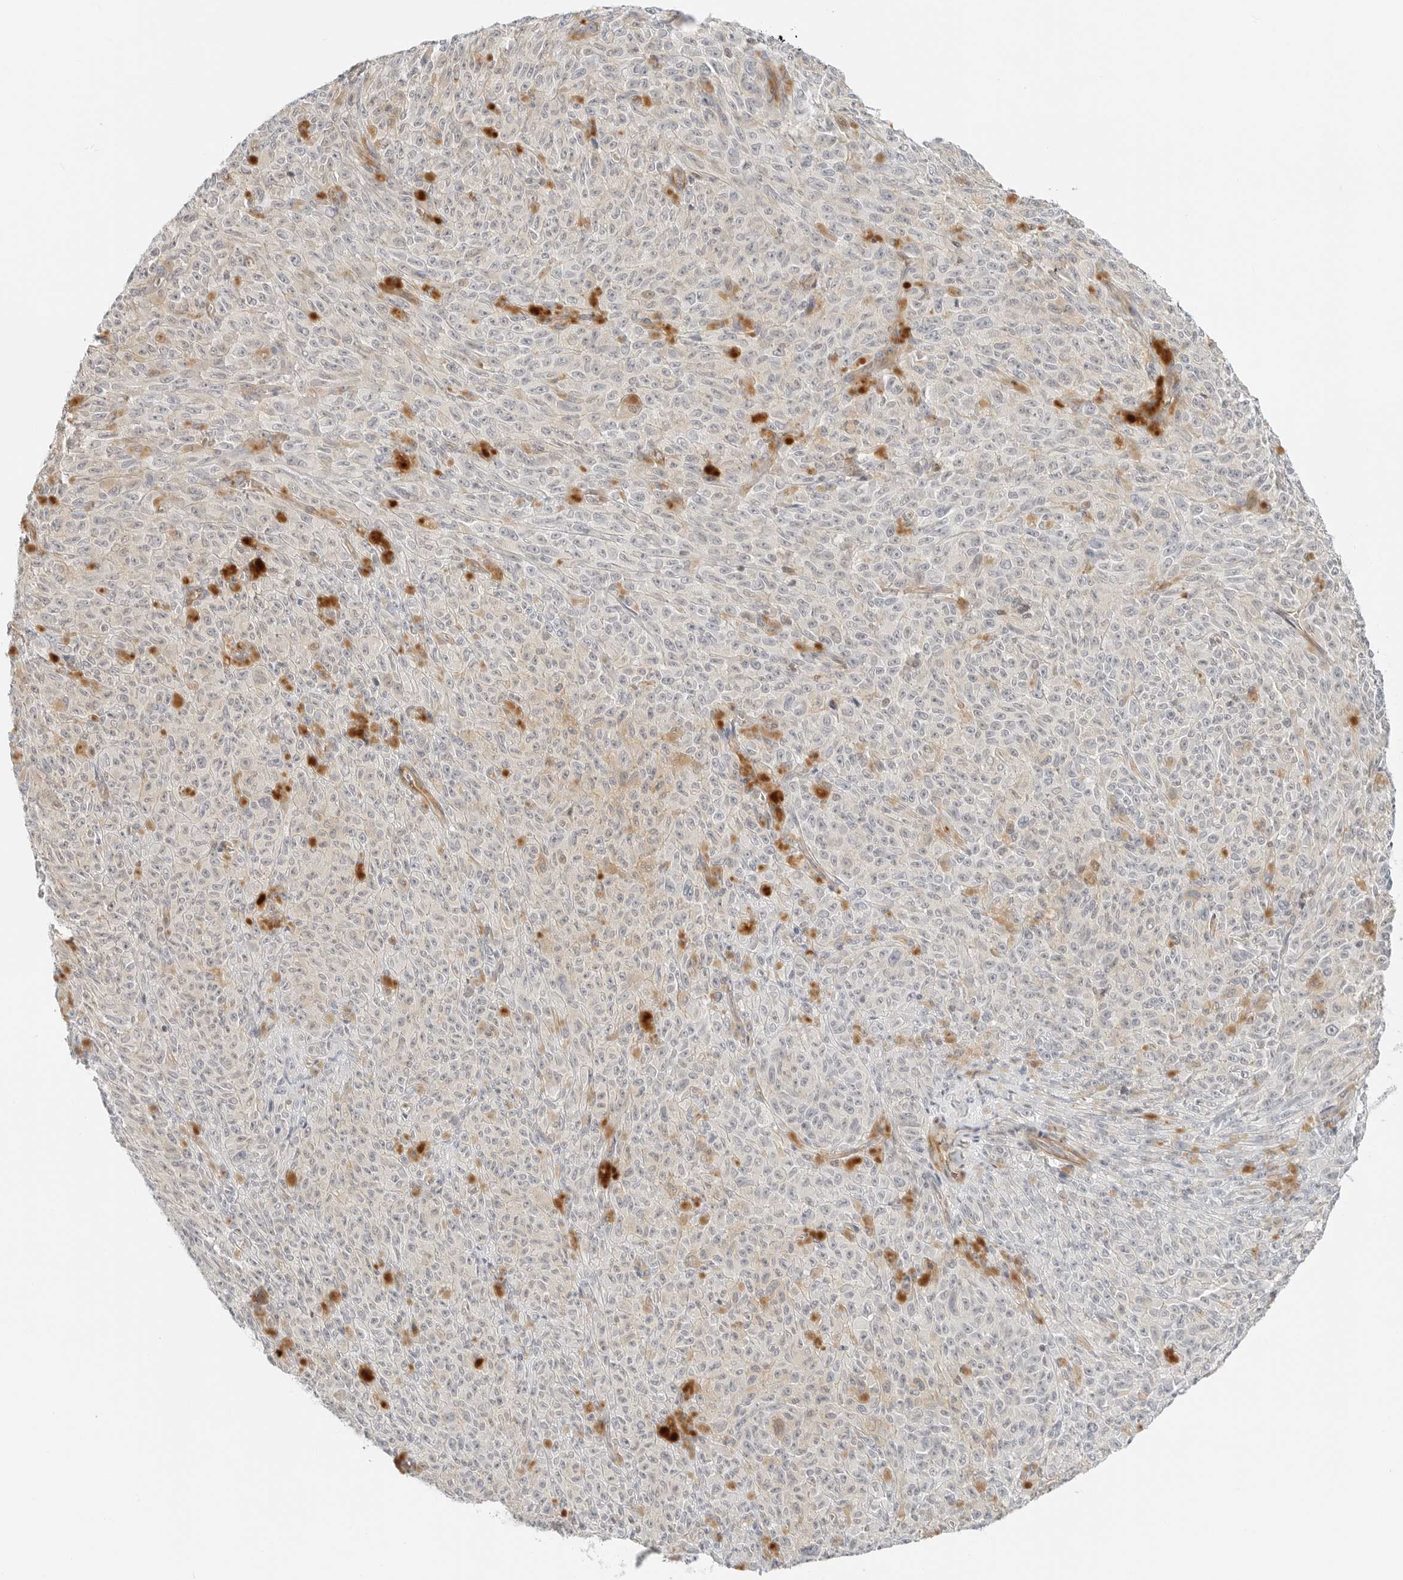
{"staining": {"intensity": "negative", "quantity": "none", "location": "none"}, "tissue": "melanoma", "cell_type": "Tumor cells", "image_type": "cancer", "snomed": [{"axis": "morphology", "description": "Malignant melanoma, NOS"}, {"axis": "topography", "description": "Skin"}], "caption": "Melanoma was stained to show a protein in brown. There is no significant expression in tumor cells.", "gene": "IQCC", "patient": {"sex": "female", "age": 82}}